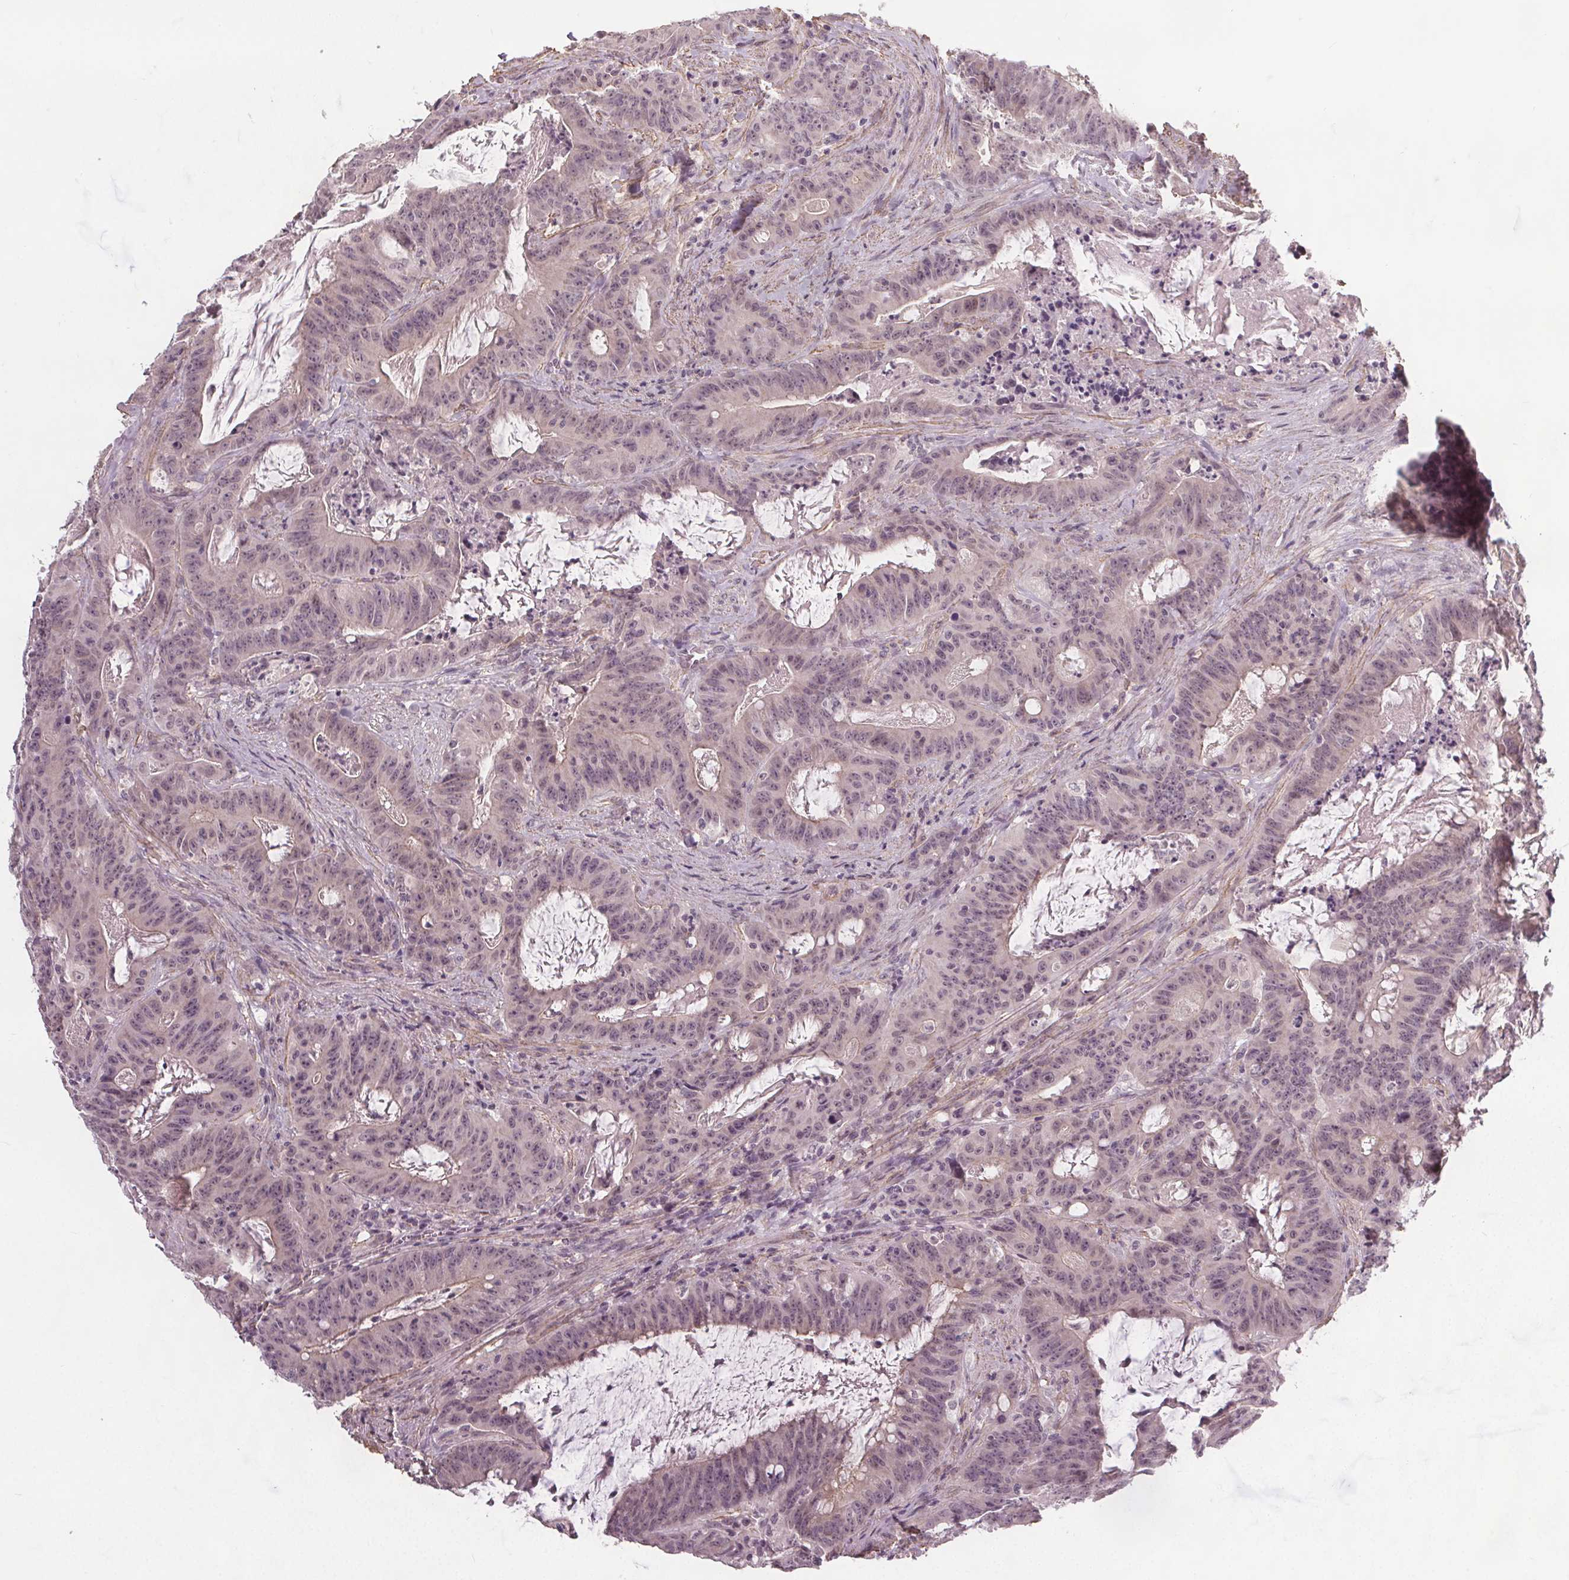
{"staining": {"intensity": "negative", "quantity": "none", "location": "none"}, "tissue": "colorectal cancer", "cell_type": "Tumor cells", "image_type": "cancer", "snomed": [{"axis": "morphology", "description": "Adenocarcinoma, NOS"}, {"axis": "topography", "description": "Colon"}], "caption": "This micrograph is of adenocarcinoma (colorectal) stained with immunohistochemistry to label a protein in brown with the nuclei are counter-stained blue. There is no positivity in tumor cells. (DAB (3,3'-diaminobenzidine) immunohistochemistry visualized using brightfield microscopy, high magnification).", "gene": "PKP1", "patient": {"sex": "male", "age": 33}}